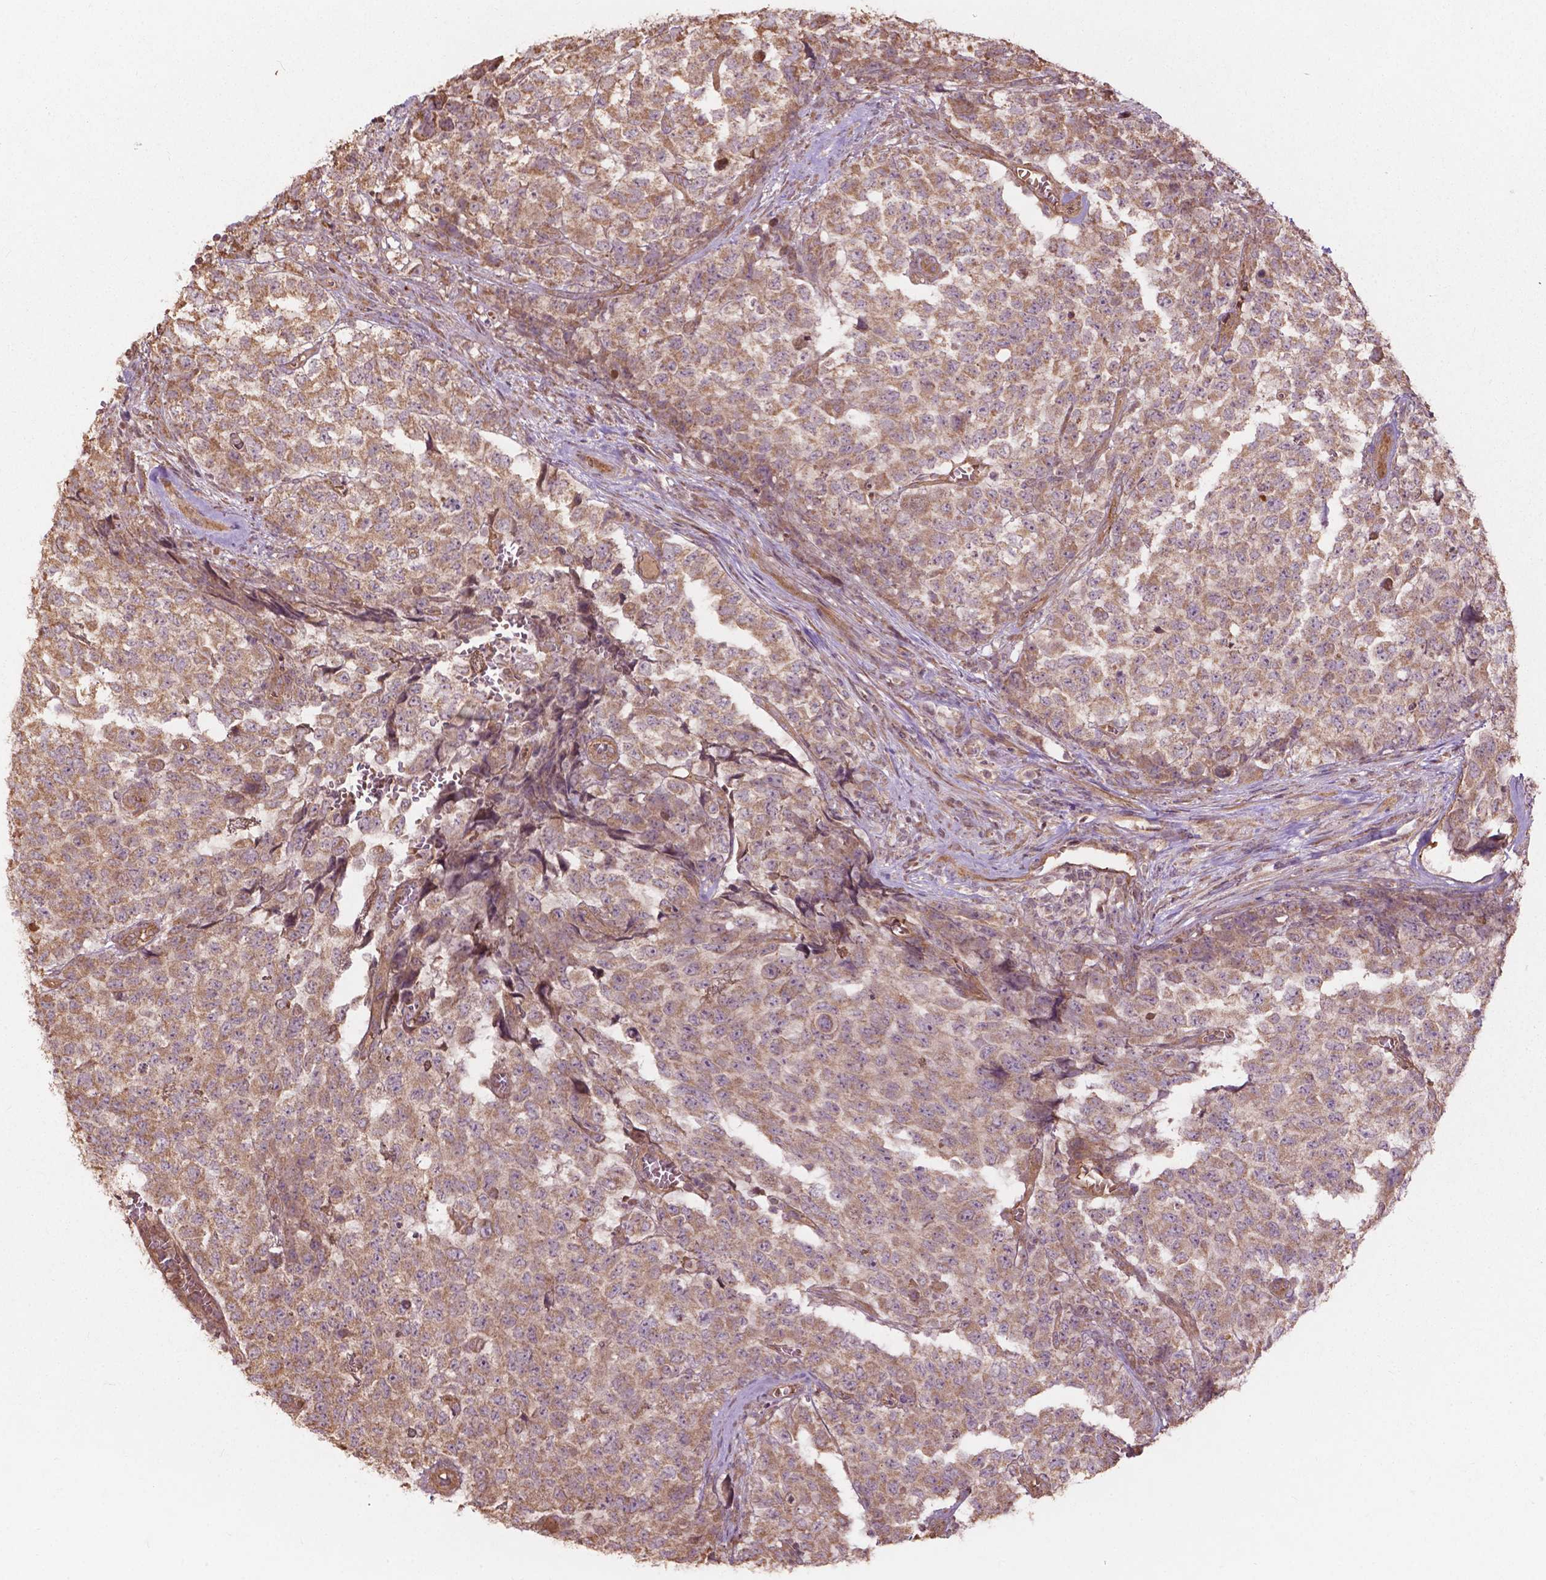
{"staining": {"intensity": "moderate", "quantity": ">75%", "location": "cytoplasmic/membranous"}, "tissue": "testis cancer", "cell_type": "Tumor cells", "image_type": "cancer", "snomed": [{"axis": "morphology", "description": "Carcinoma, Embryonal, NOS"}, {"axis": "topography", "description": "Testis"}], "caption": "This photomicrograph shows IHC staining of human testis cancer (embryonal carcinoma), with medium moderate cytoplasmic/membranous positivity in about >75% of tumor cells.", "gene": "CDC42BPA", "patient": {"sex": "male", "age": 23}}